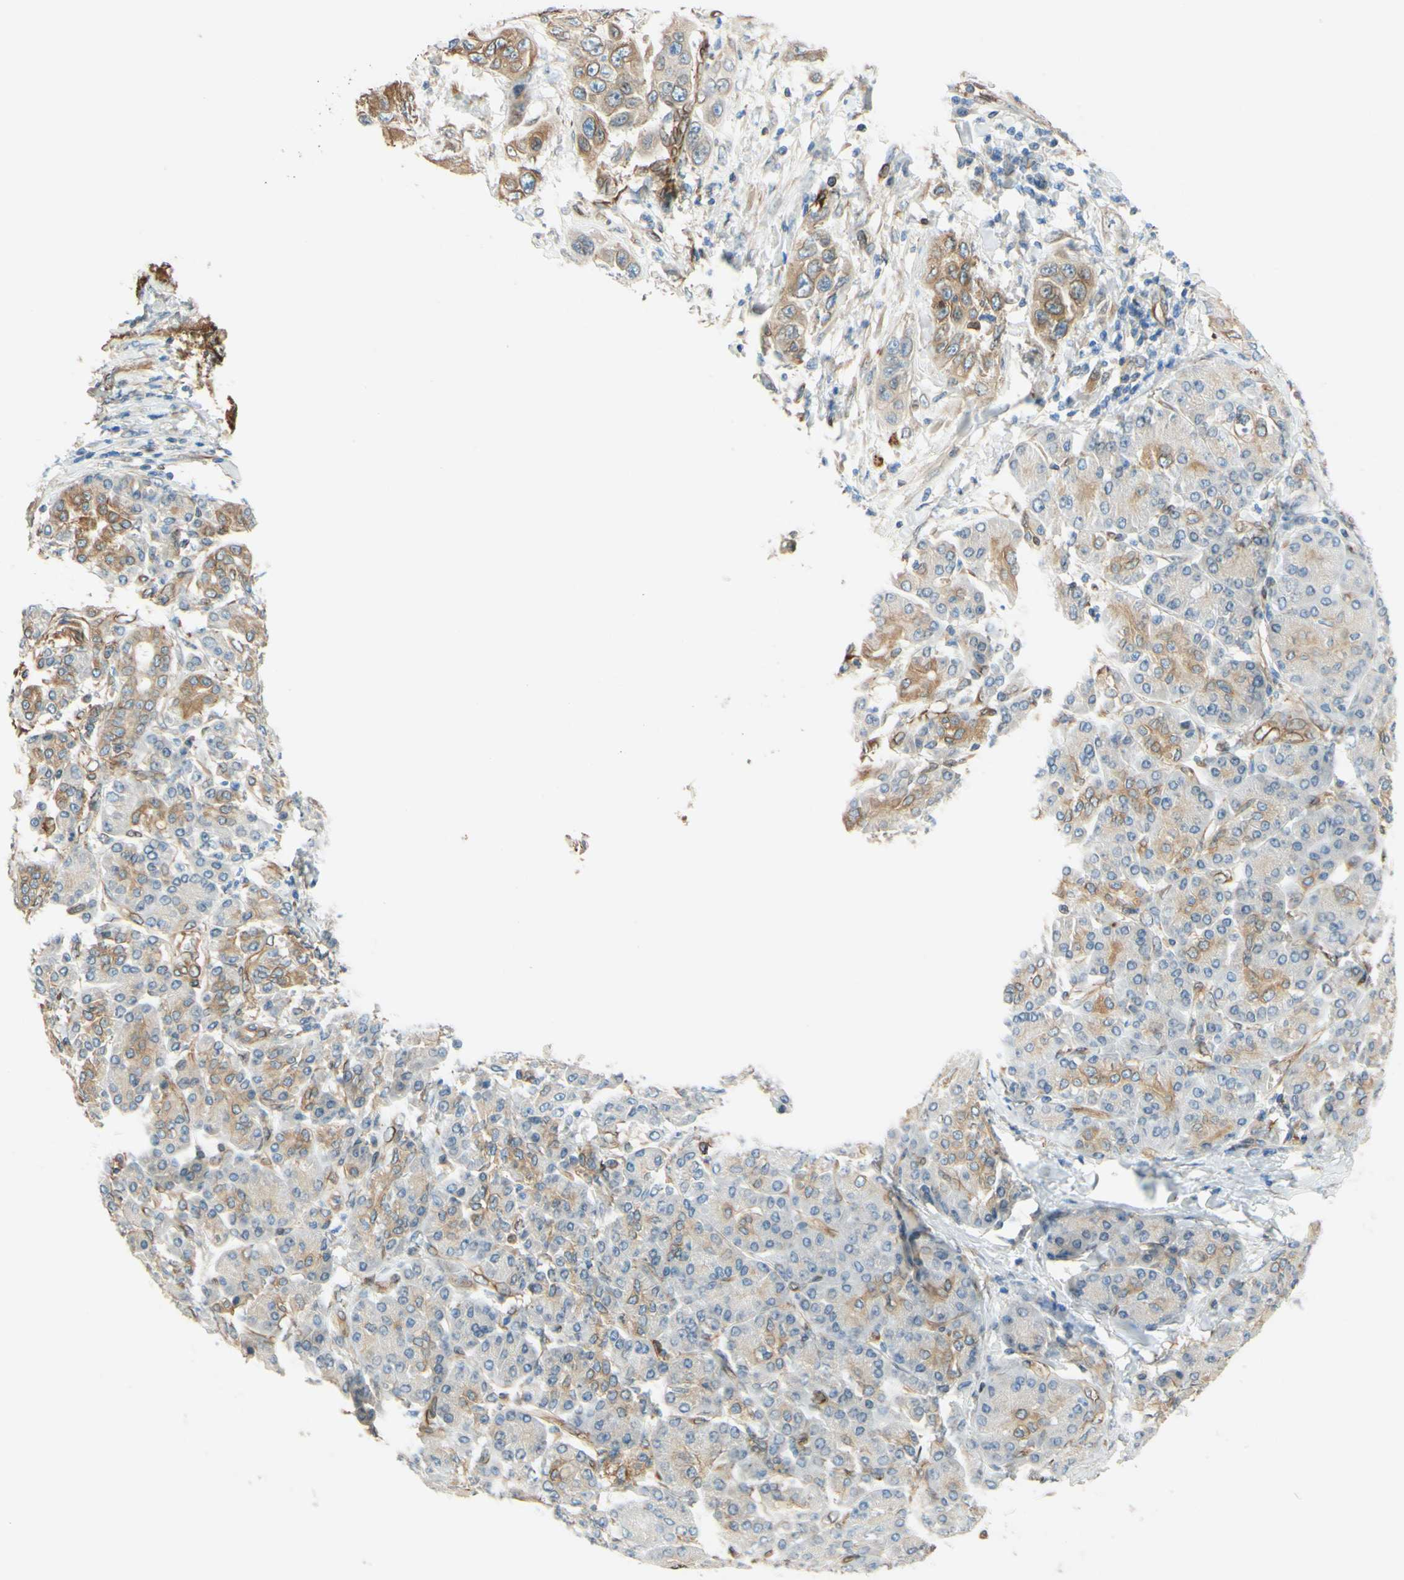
{"staining": {"intensity": "weak", "quantity": "25%-75%", "location": "cytoplasmic/membranous,nuclear"}, "tissue": "pancreatic cancer", "cell_type": "Tumor cells", "image_type": "cancer", "snomed": [{"axis": "morphology", "description": "Adenocarcinoma, NOS"}, {"axis": "topography", "description": "Pancreas"}], "caption": "A brown stain shows weak cytoplasmic/membranous and nuclear positivity of a protein in adenocarcinoma (pancreatic) tumor cells.", "gene": "ENDOD1", "patient": {"sex": "female", "age": 70}}